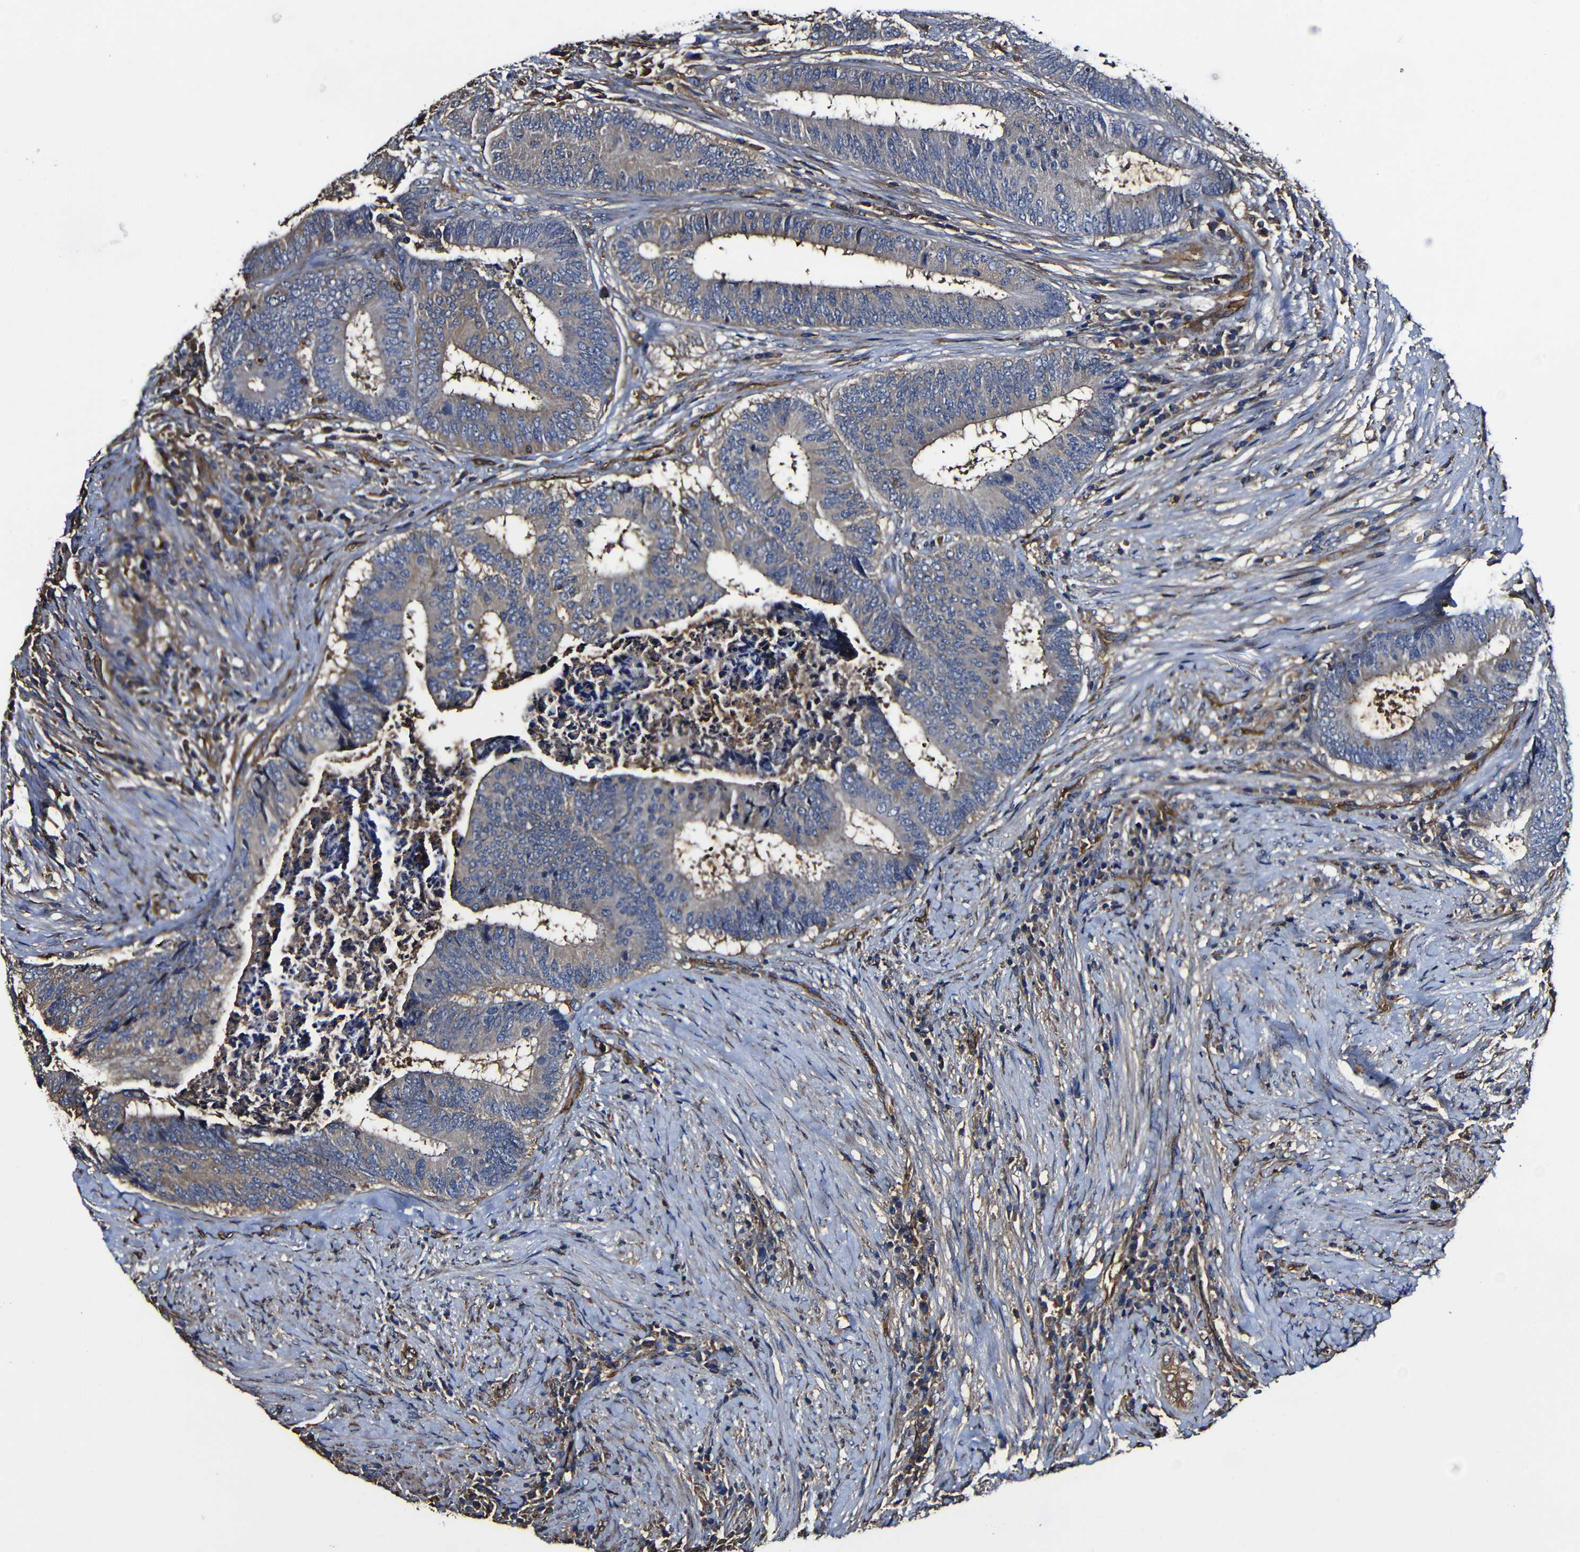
{"staining": {"intensity": "weak", "quantity": "25%-75%", "location": "cytoplasmic/membranous"}, "tissue": "colorectal cancer", "cell_type": "Tumor cells", "image_type": "cancer", "snomed": [{"axis": "morphology", "description": "Adenocarcinoma, NOS"}, {"axis": "topography", "description": "Rectum"}], "caption": "A brown stain shows weak cytoplasmic/membranous staining of a protein in human adenocarcinoma (colorectal) tumor cells.", "gene": "MSN", "patient": {"sex": "male", "age": 72}}